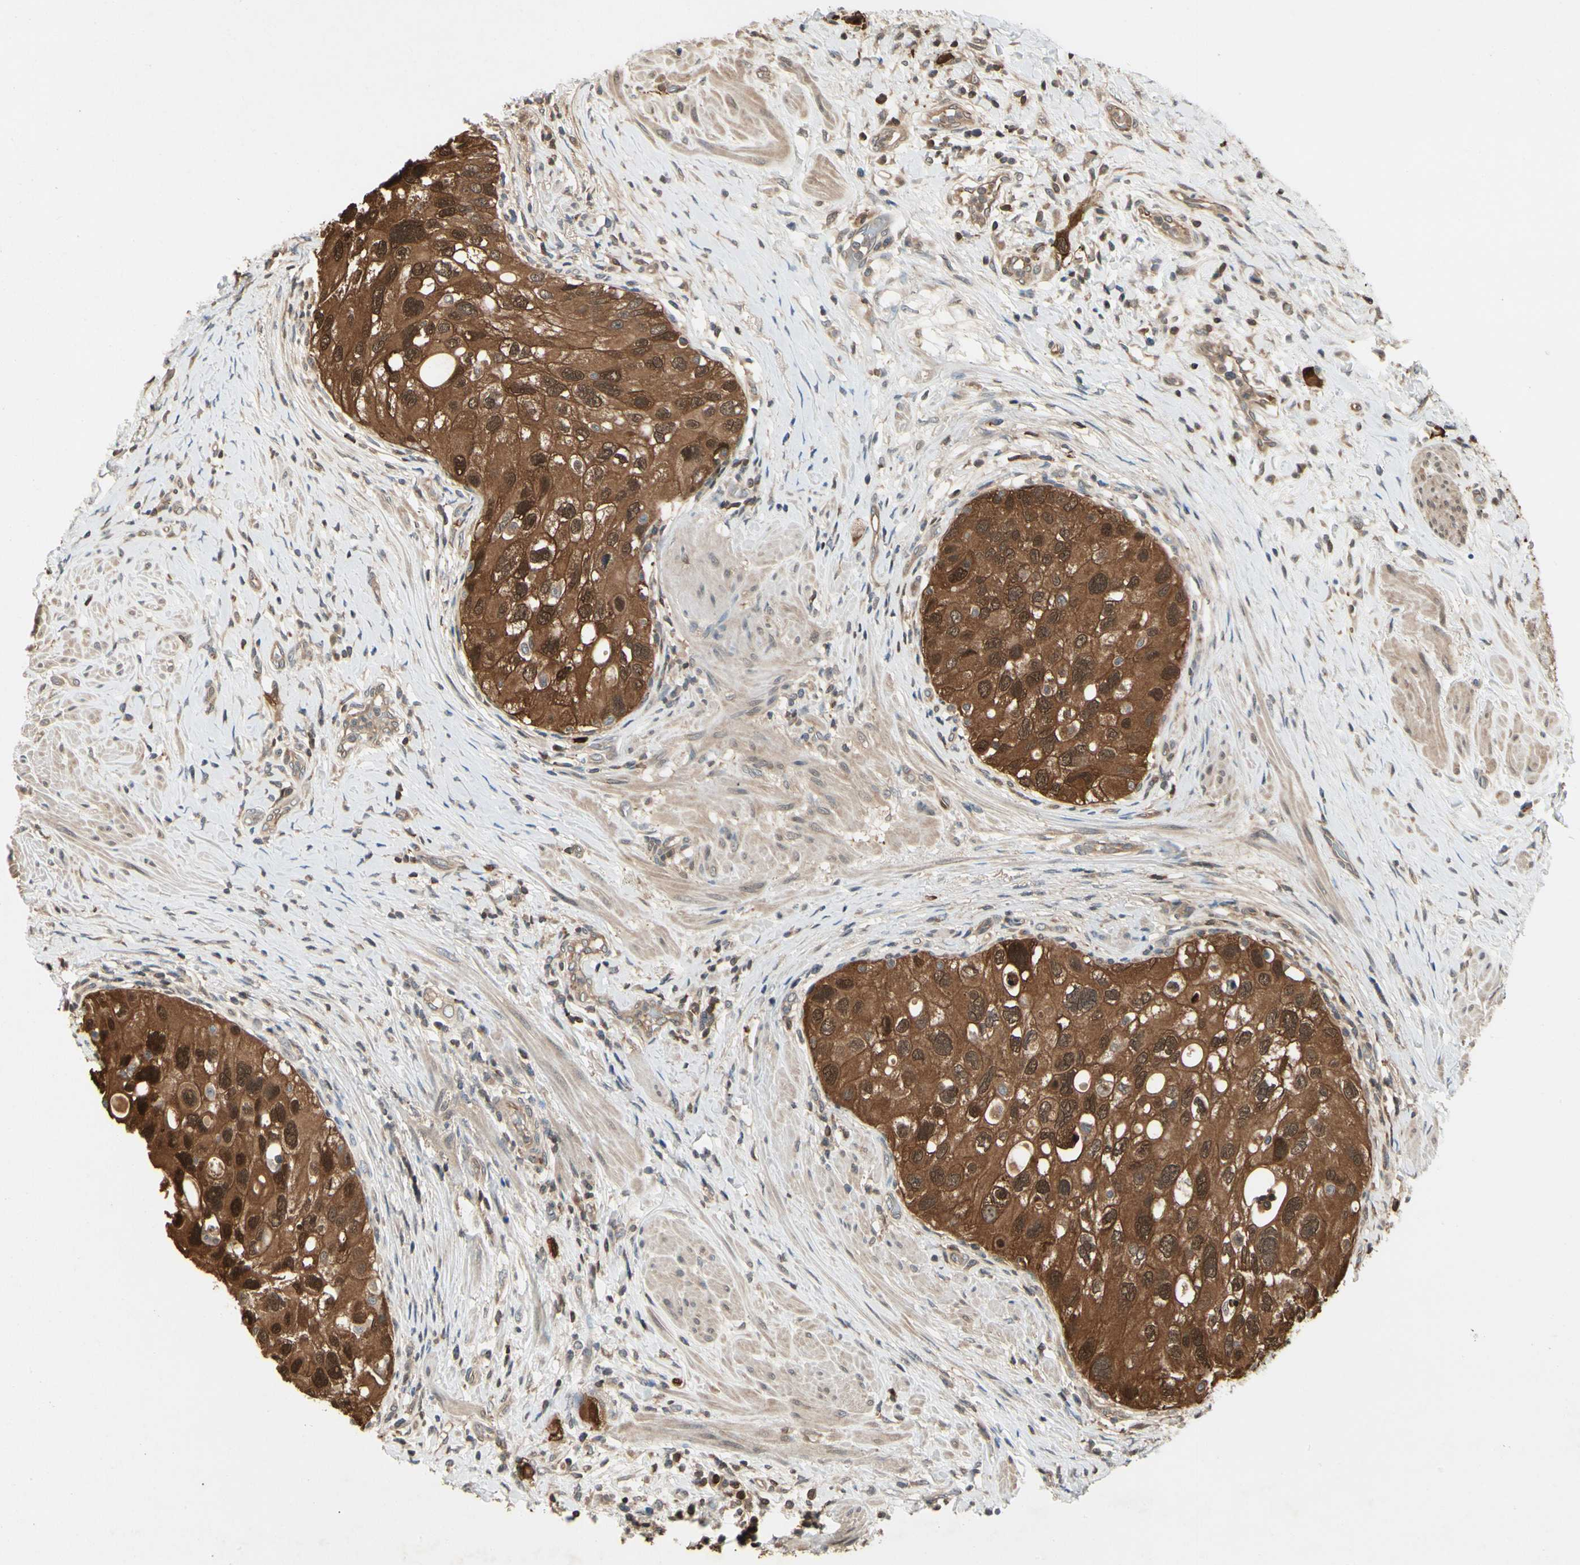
{"staining": {"intensity": "strong", "quantity": ">75%", "location": "cytoplasmic/membranous,nuclear"}, "tissue": "urothelial cancer", "cell_type": "Tumor cells", "image_type": "cancer", "snomed": [{"axis": "morphology", "description": "Urothelial carcinoma, High grade"}, {"axis": "topography", "description": "Urinary bladder"}], "caption": "The image shows immunohistochemical staining of urothelial cancer. There is strong cytoplasmic/membranous and nuclear positivity is seen in about >75% of tumor cells. Nuclei are stained in blue.", "gene": "YWHAQ", "patient": {"sex": "female", "age": 56}}